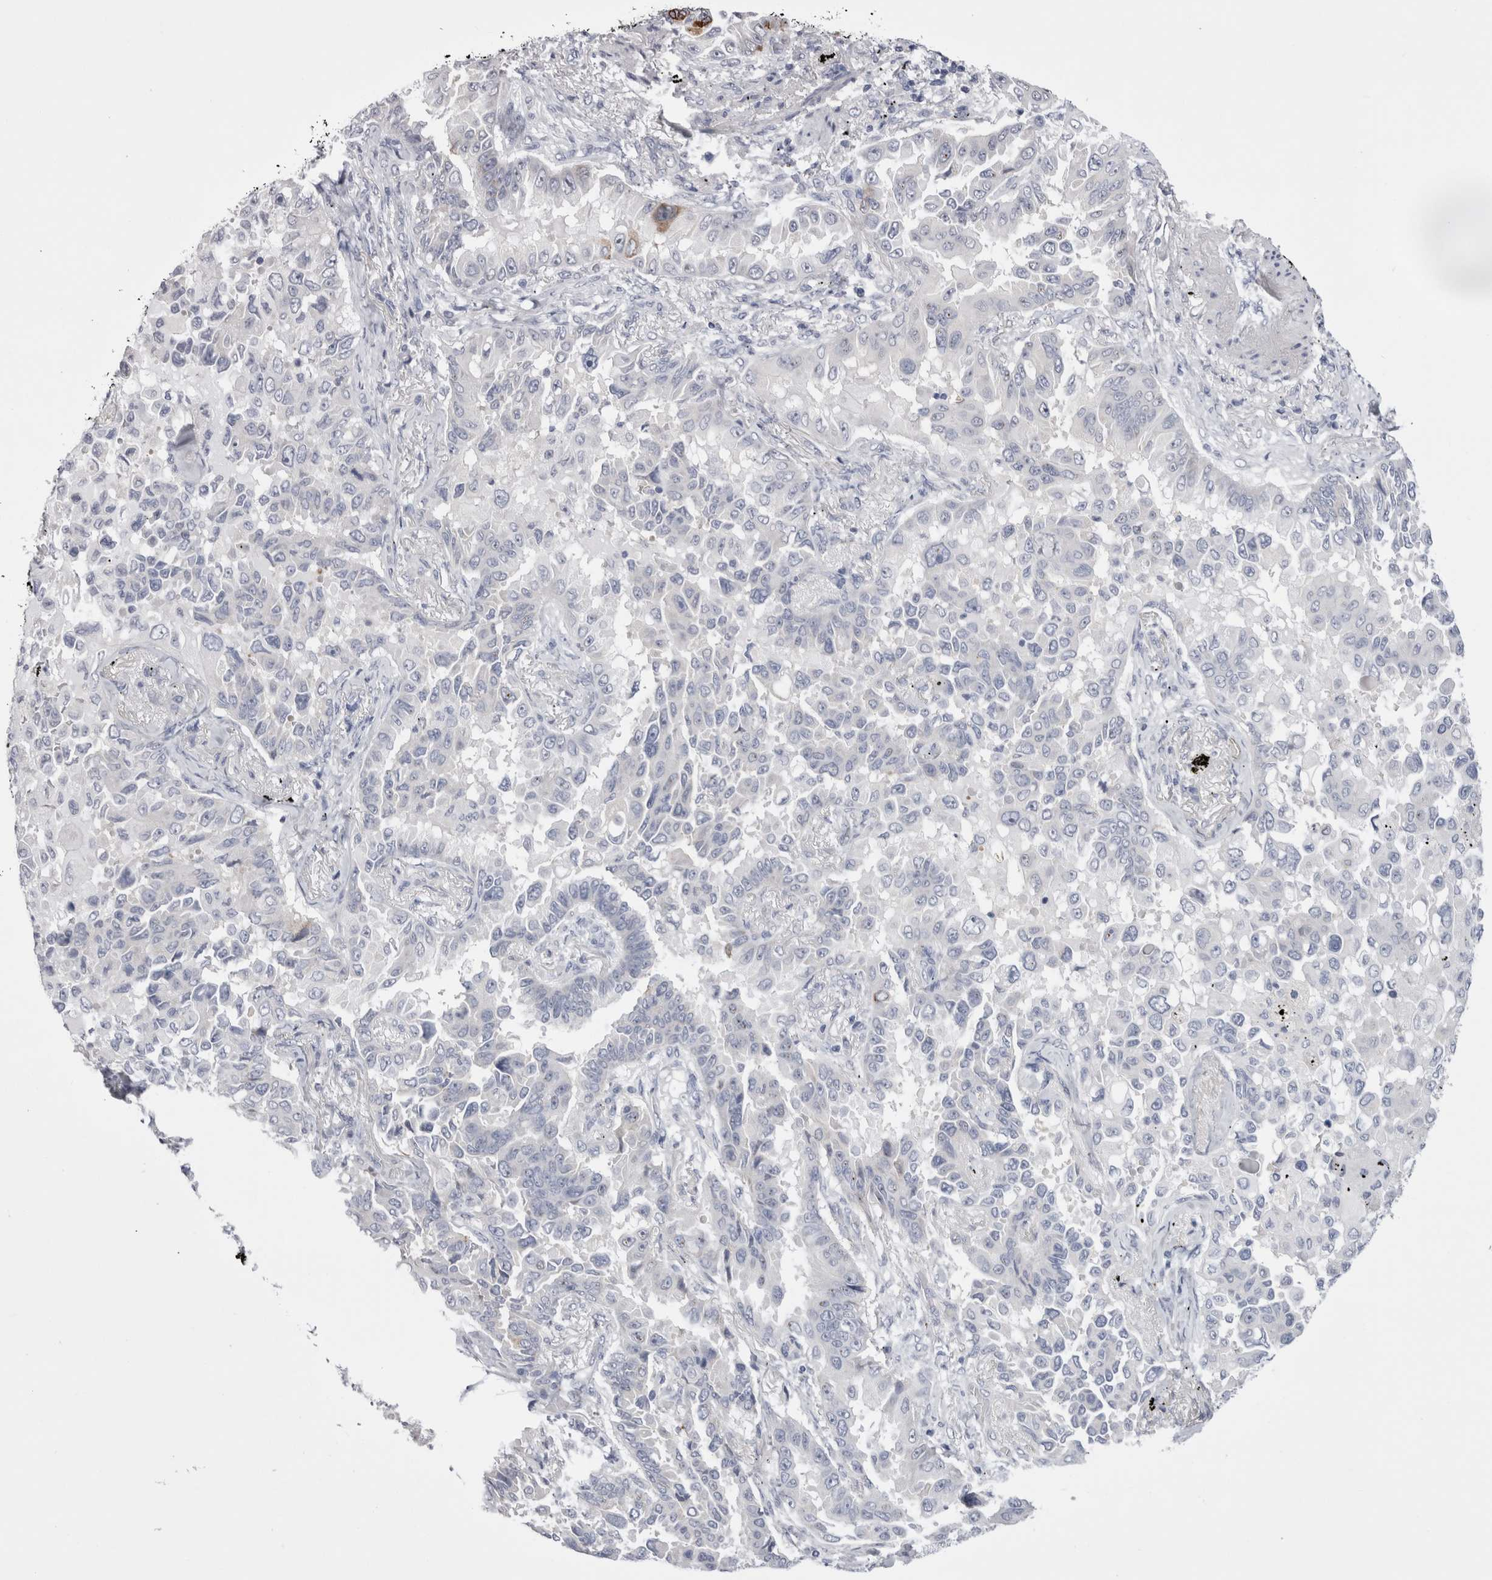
{"staining": {"intensity": "negative", "quantity": "none", "location": "none"}, "tissue": "lung cancer", "cell_type": "Tumor cells", "image_type": "cancer", "snomed": [{"axis": "morphology", "description": "Adenocarcinoma, NOS"}, {"axis": "topography", "description": "Lung"}], "caption": "Immunohistochemistry (IHC) micrograph of neoplastic tissue: lung adenocarcinoma stained with DAB (3,3'-diaminobenzidine) reveals no significant protein staining in tumor cells.", "gene": "PWP2", "patient": {"sex": "female", "age": 67}}